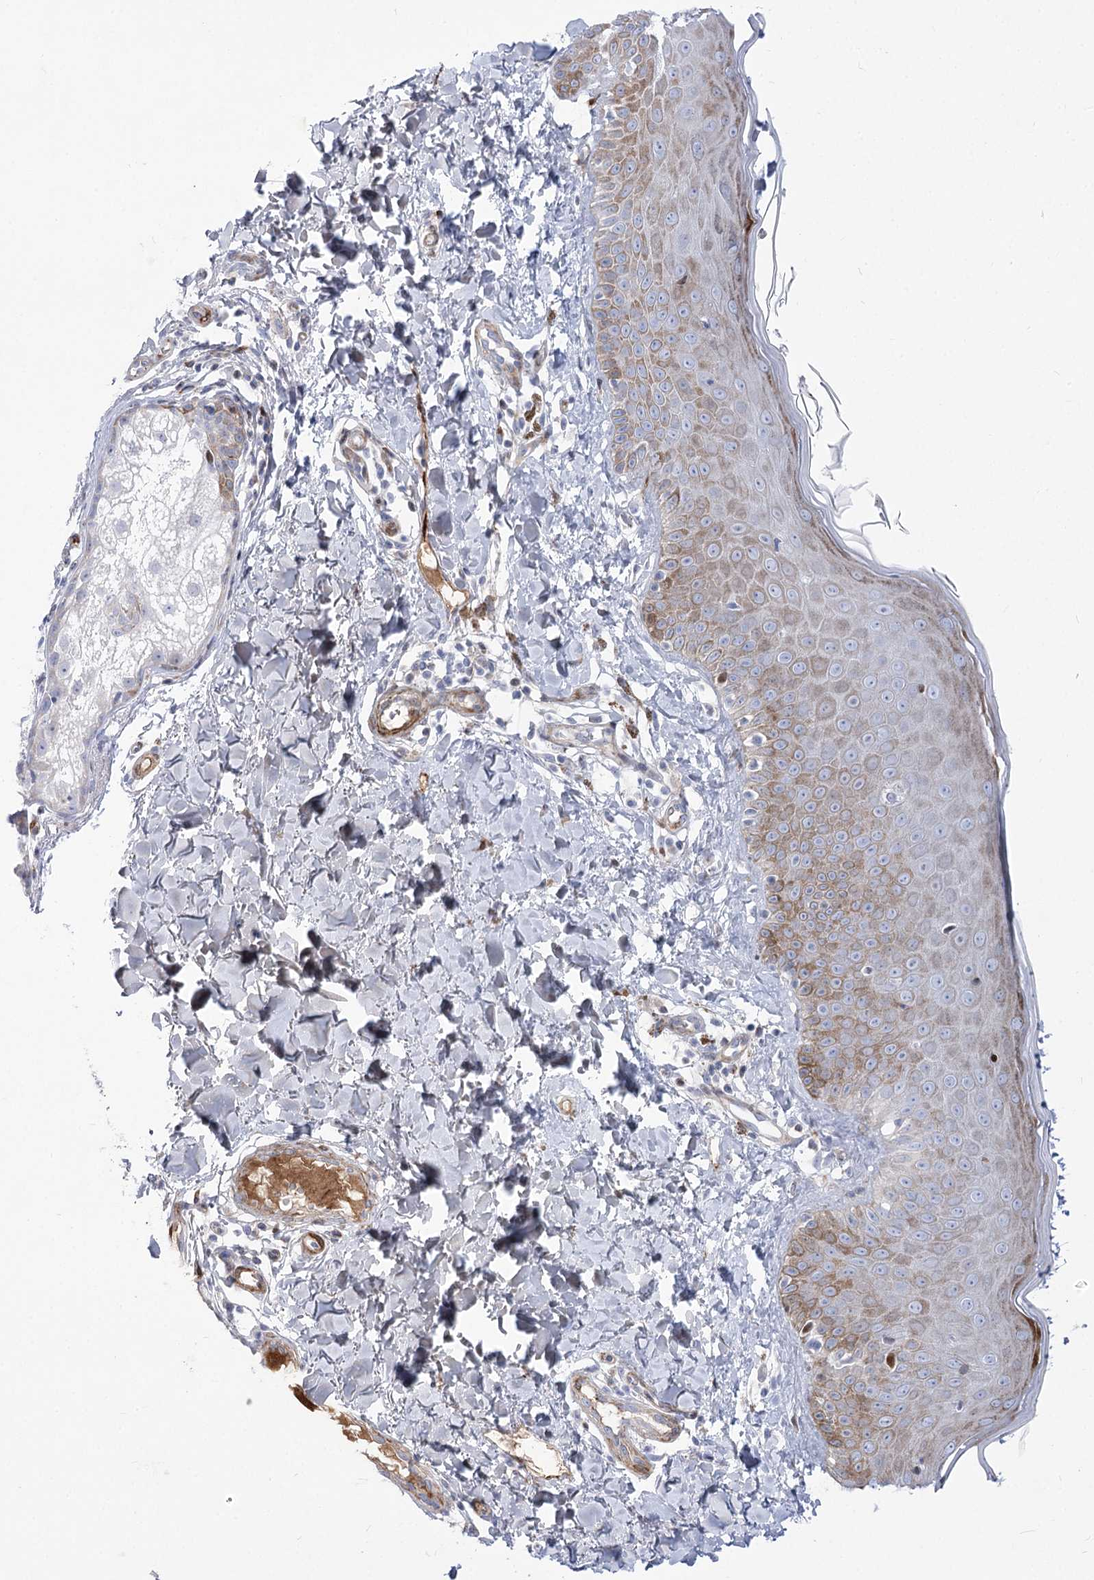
{"staining": {"intensity": "negative", "quantity": "none", "location": "none"}, "tissue": "skin", "cell_type": "Fibroblasts", "image_type": "normal", "snomed": [{"axis": "morphology", "description": "Normal tissue, NOS"}, {"axis": "topography", "description": "Skin"}], "caption": "This is a micrograph of immunohistochemistry (IHC) staining of normal skin, which shows no positivity in fibroblasts. (IHC, brightfield microscopy, high magnification).", "gene": "ANKRD23", "patient": {"sex": "male", "age": 52}}